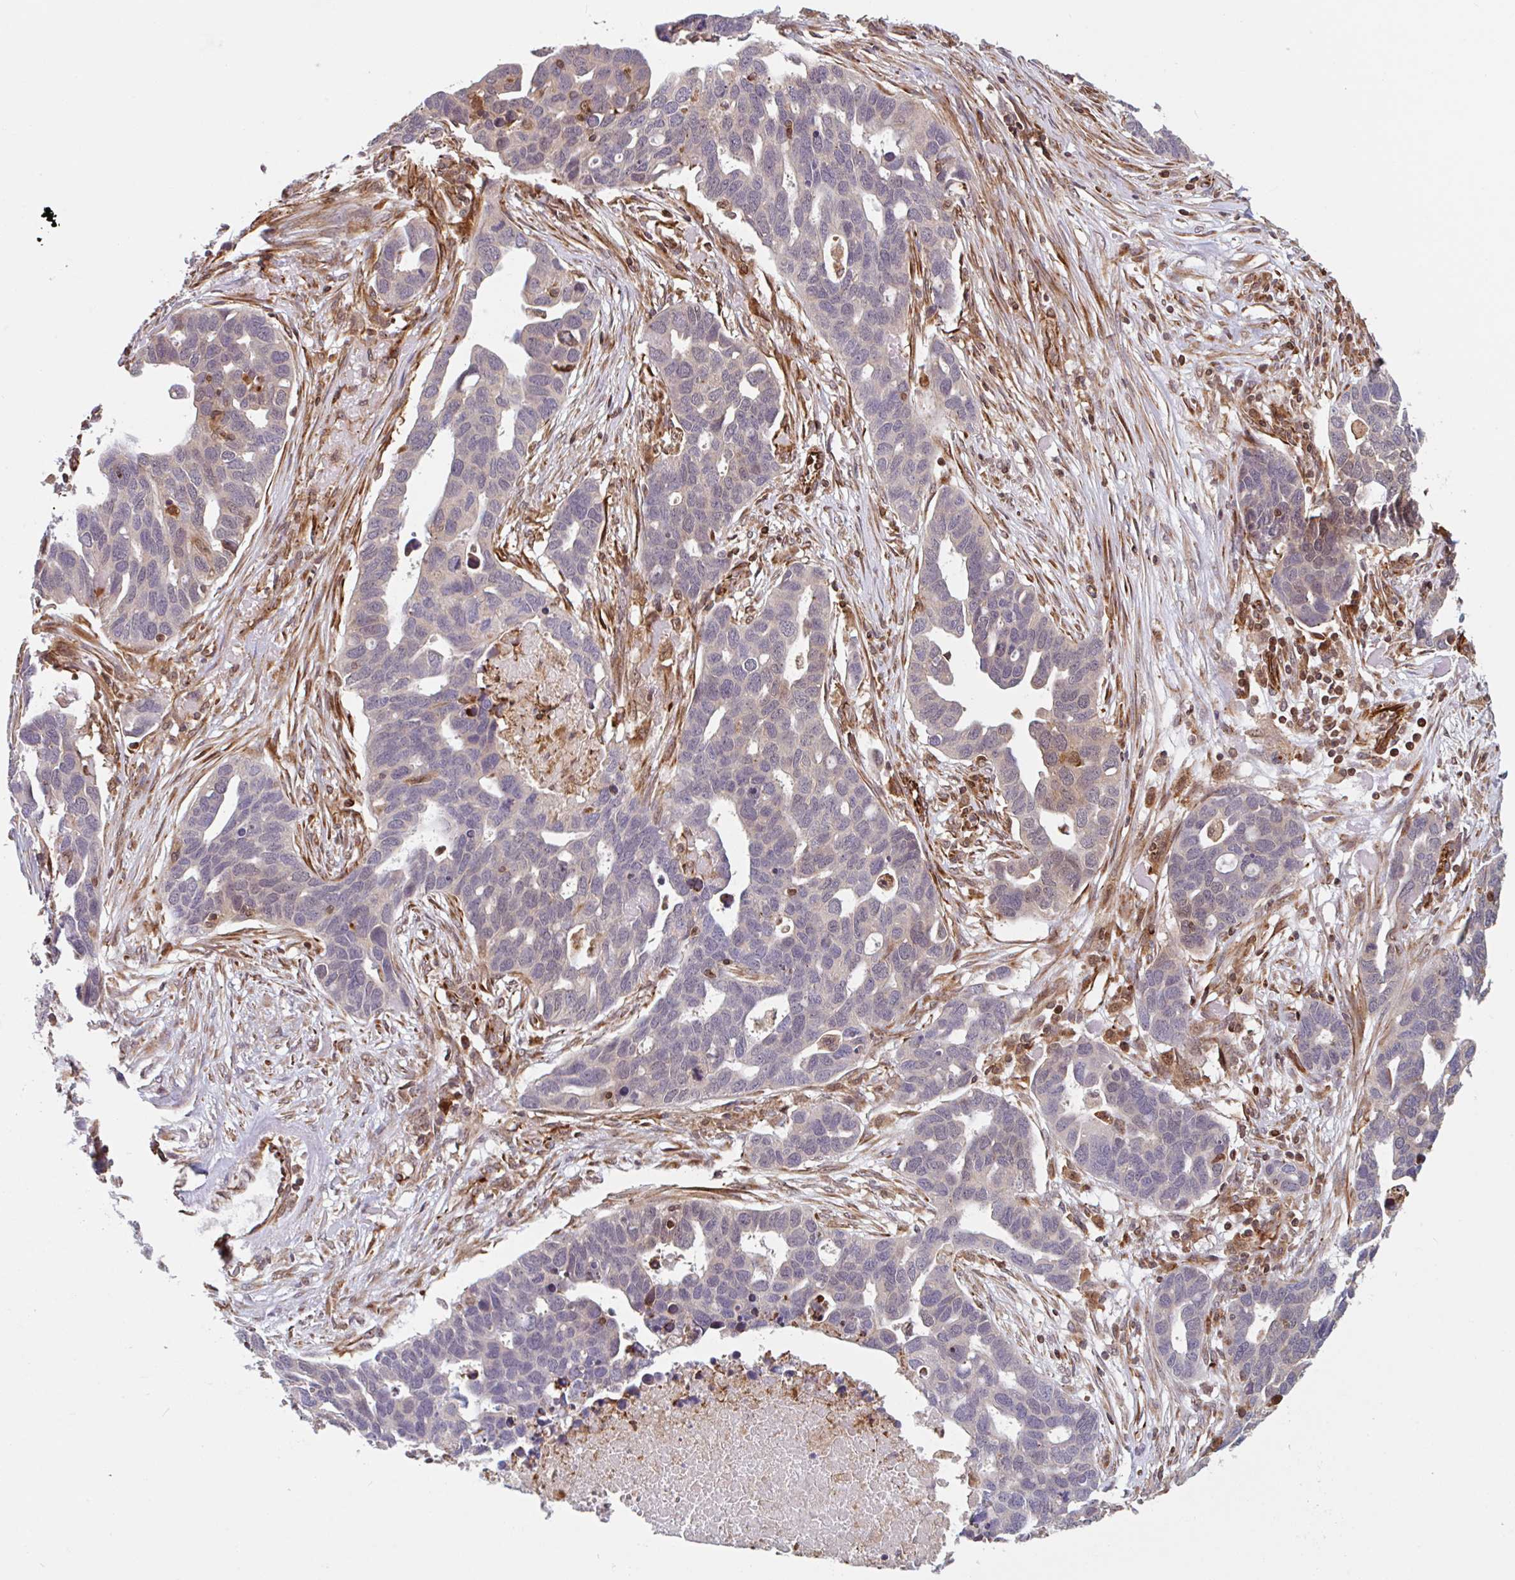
{"staining": {"intensity": "weak", "quantity": "<25%", "location": "nuclear"}, "tissue": "ovarian cancer", "cell_type": "Tumor cells", "image_type": "cancer", "snomed": [{"axis": "morphology", "description": "Cystadenocarcinoma, serous, NOS"}, {"axis": "topography", "description": "Ovary"}], "caption": "A high-resolution photomicrograph shows IHC staining of ovarian serous cystadenocarcinoma, which demonstrates no significant staining in tumor cells. (Immunohistochemistry, brightfield microscopy, high magnification).", "gene": "NUB1", "patient": {"sex": "female", "age": 54}}